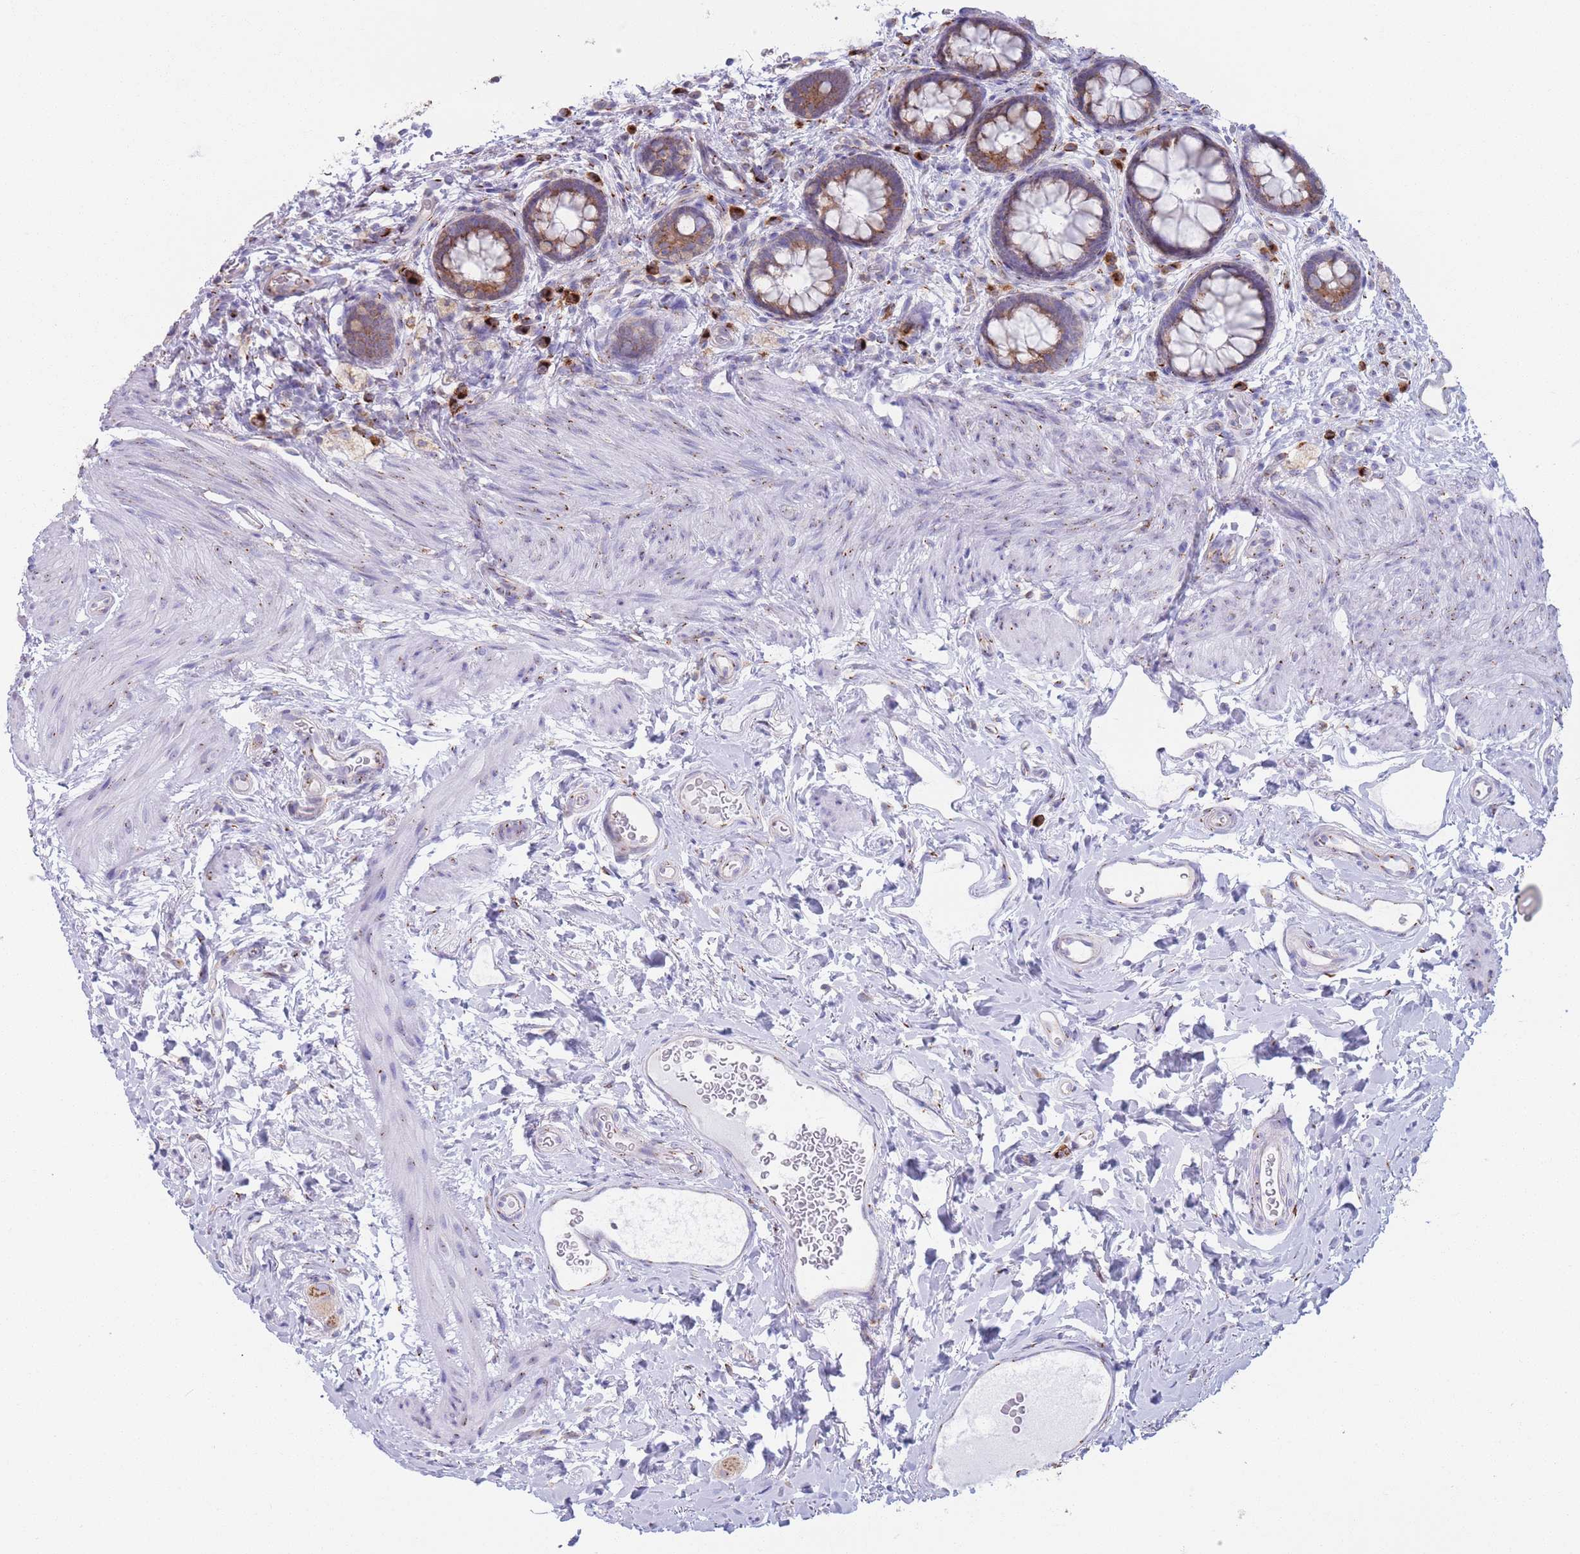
{"staining": {"intensity": "moderate", "quantity": "25%-75%", "location": "cytoplasmic/membranous"}, "tissue": "rectum", "cell_type": "Glandular cells", "image_type": "normal", "snomed": [{"axis": "morphology", "description": "Normal tissue, NOS"}, {"axis": "topography", "description": "Rectum"}, {"axis": "topography", "description": "Peripheral nerve tissue"}], "caption": "Rectum stained with immunohistochemistry exhibits moderate cytoplasmic/membranous staining in approximately 25%-75% of glandular cells.", "gene": "MRPL30", "patient": {"sex": "female", "age": 69}}